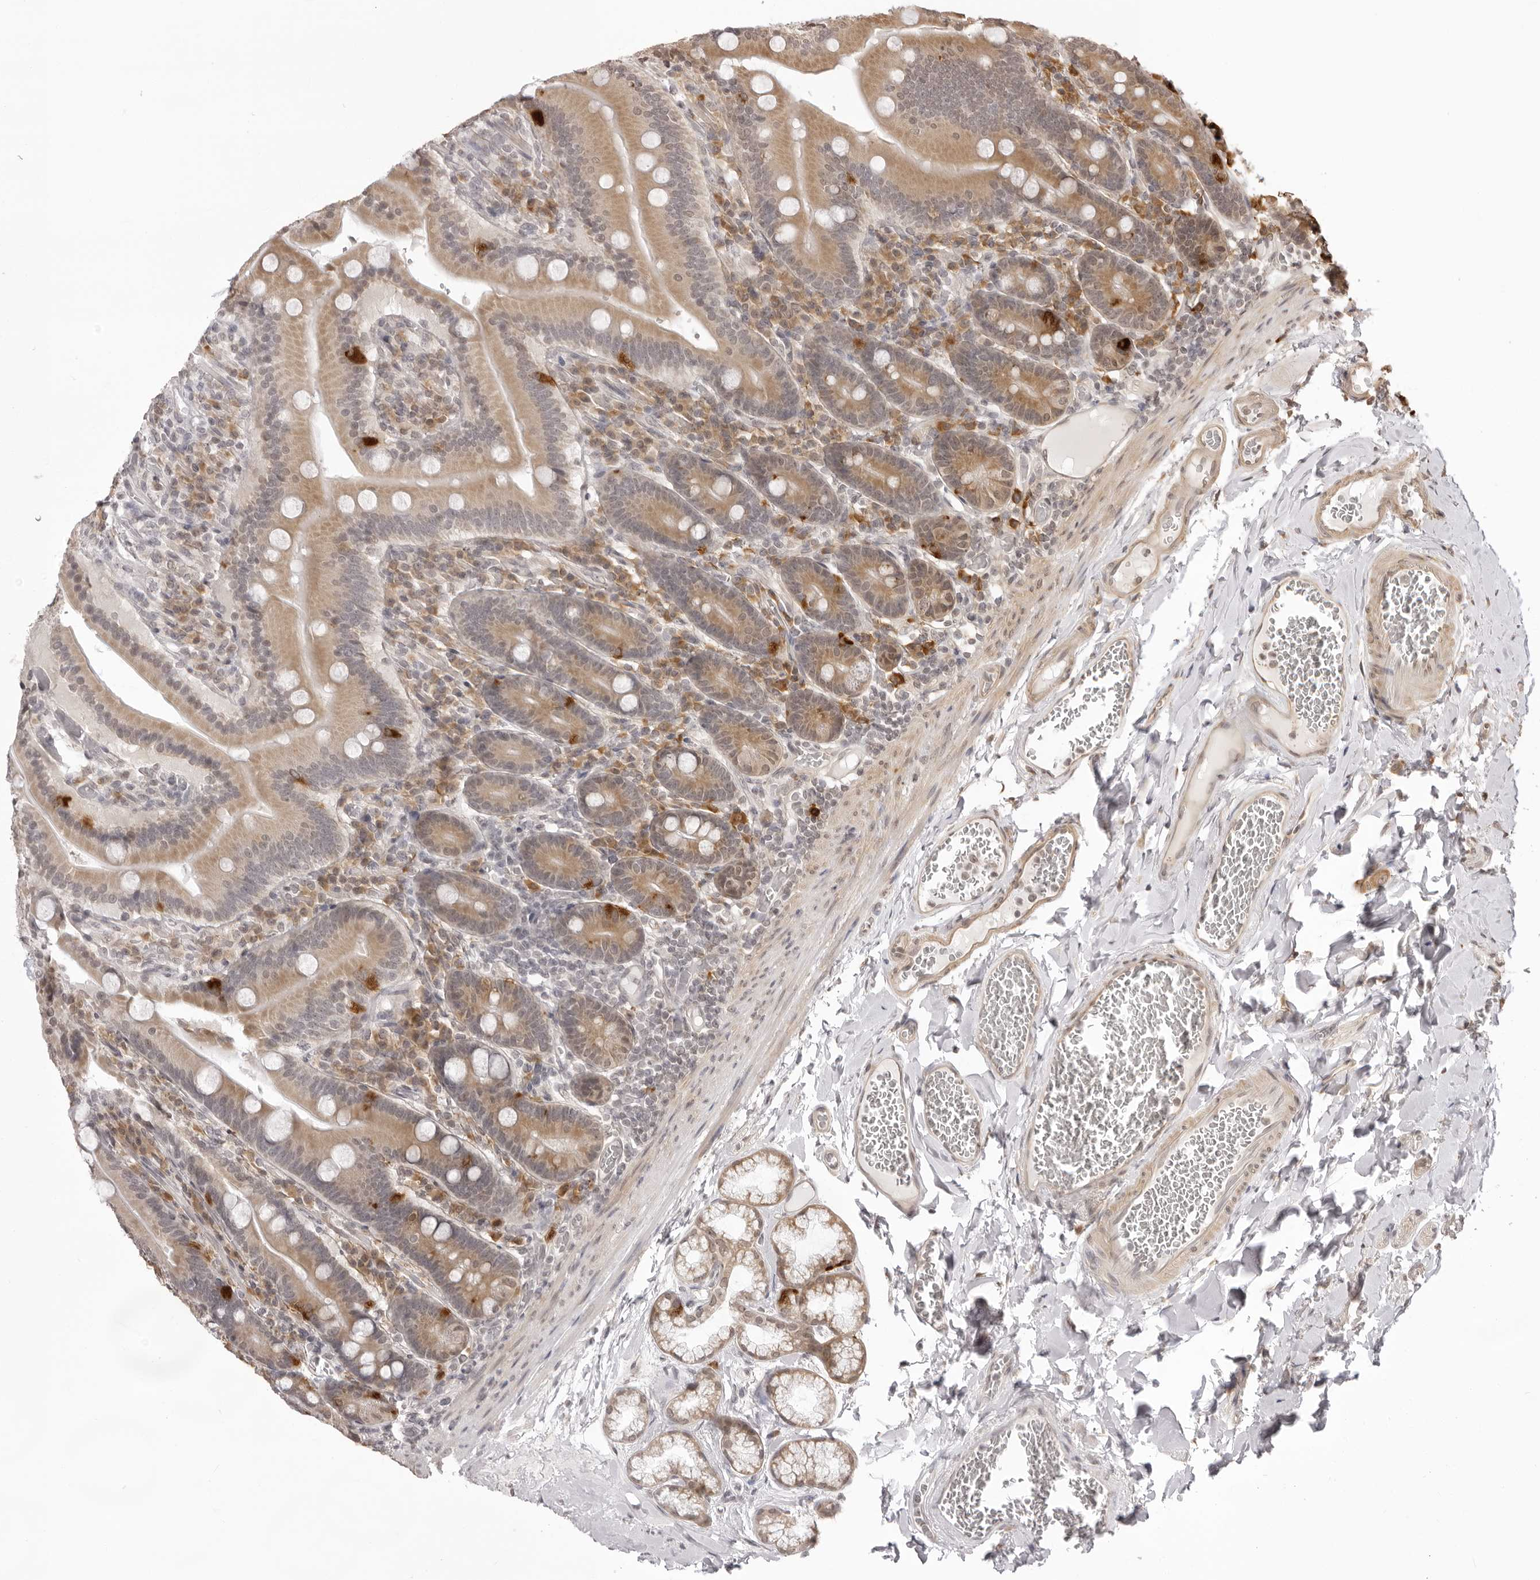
{"staining": {"intensity": "moderate", "quantity": ">75%", "location": "cytoplasmic/membranous"}, "tissue": "duodenum", "cell_type": "Glandular cells", "image_type": "normal", "snomed": [{"axis": "morphology", "description": "Normal tissue, NOS"}, {"axis": "topography", "description": "Duodenum"}], "caption": "IHC micrograph of unremarkable duodenum: human duodenum stained using immunohistochemistry (IHC) reveals medium levels of moderate protein expression localized specifically in the cytoplasmic/membranous of glandular cells, appearing as a cytoplasmic/membranous brown color.", "gene": "ZC3H11A", "patient": {"sex": "female", "age": 62}}